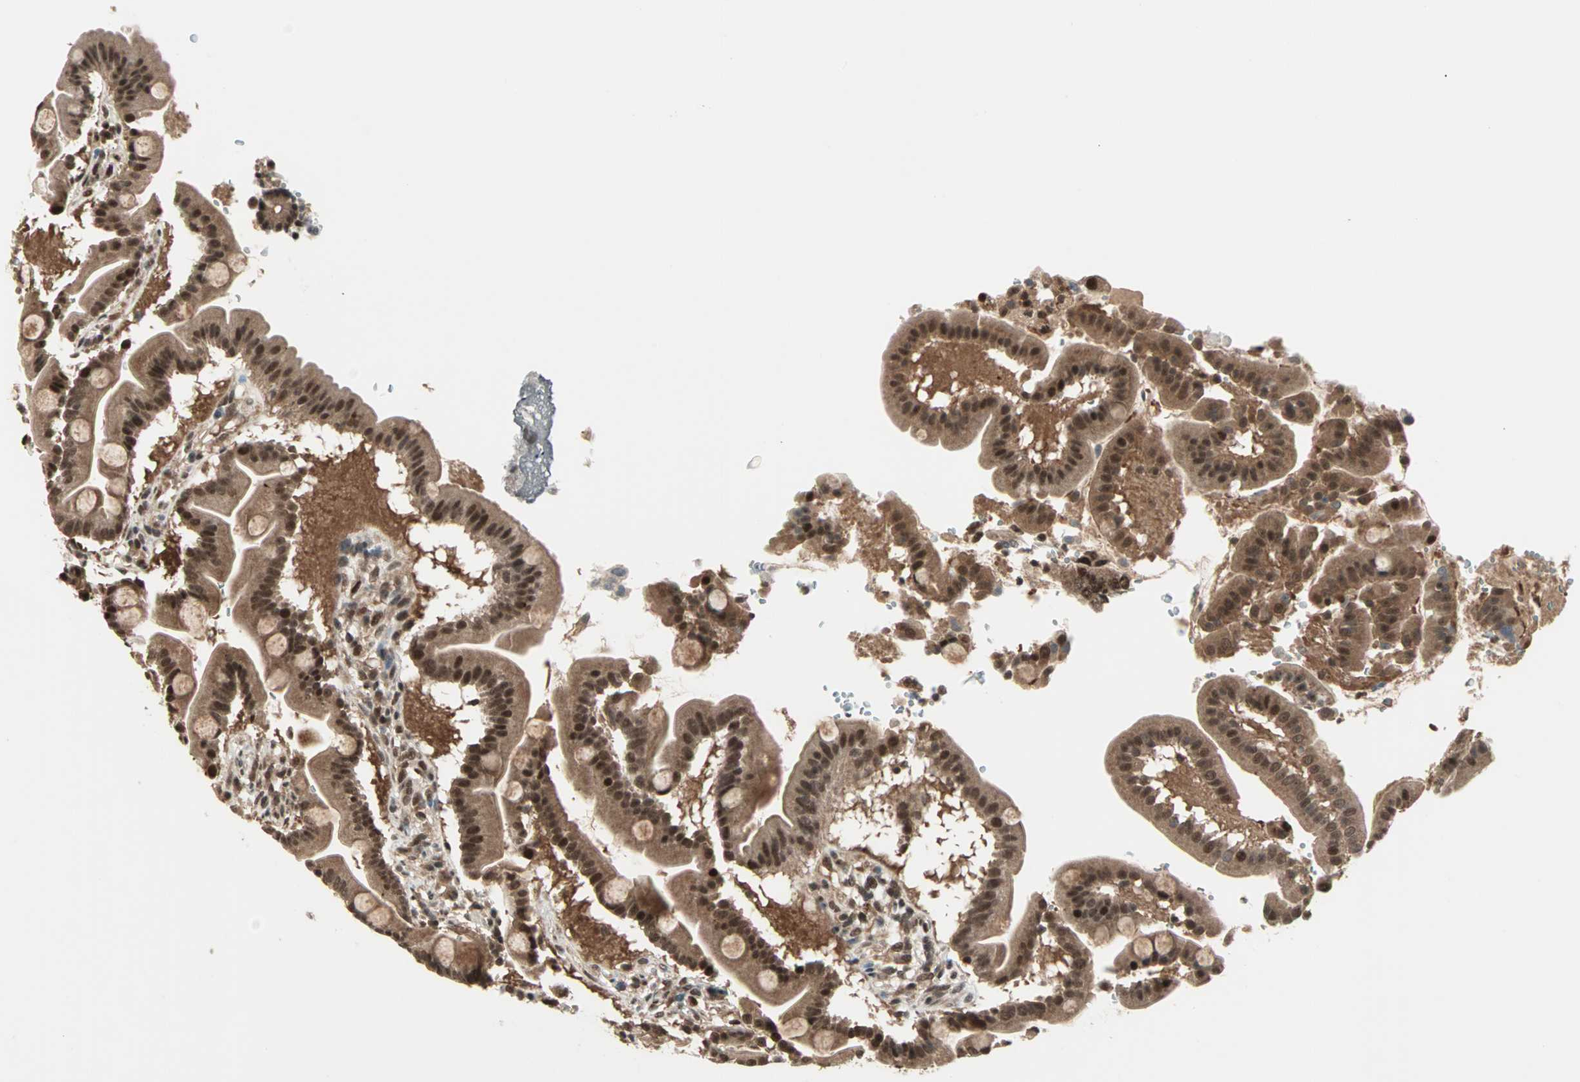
{"staining": {"intensity": "strong", "quantity": ">75%", "location": "cytoplasmic/membranous,nuclear"}, "tissue": "duodenum", "cell_type": "Glandular cells", "image_type": "normal", "snomed": [{"axis": "morphology", "description": "Normal tissue, NOS"}, {"axis": "topography", "description": "Duodenum"}], "caption": "An IHC histopathology image of unremarkable tissue is shown. Protein staining in brown shows strong cytoplasmic/membranous,nuclear positivity in duodenum within glandular cells. (Stains: DAB in brown, nuclei in blue, Microscopy: brightfield microscopy at high magnification).", "gene": "ZNF44", "patient": {"sex": "male", "age": 50}}